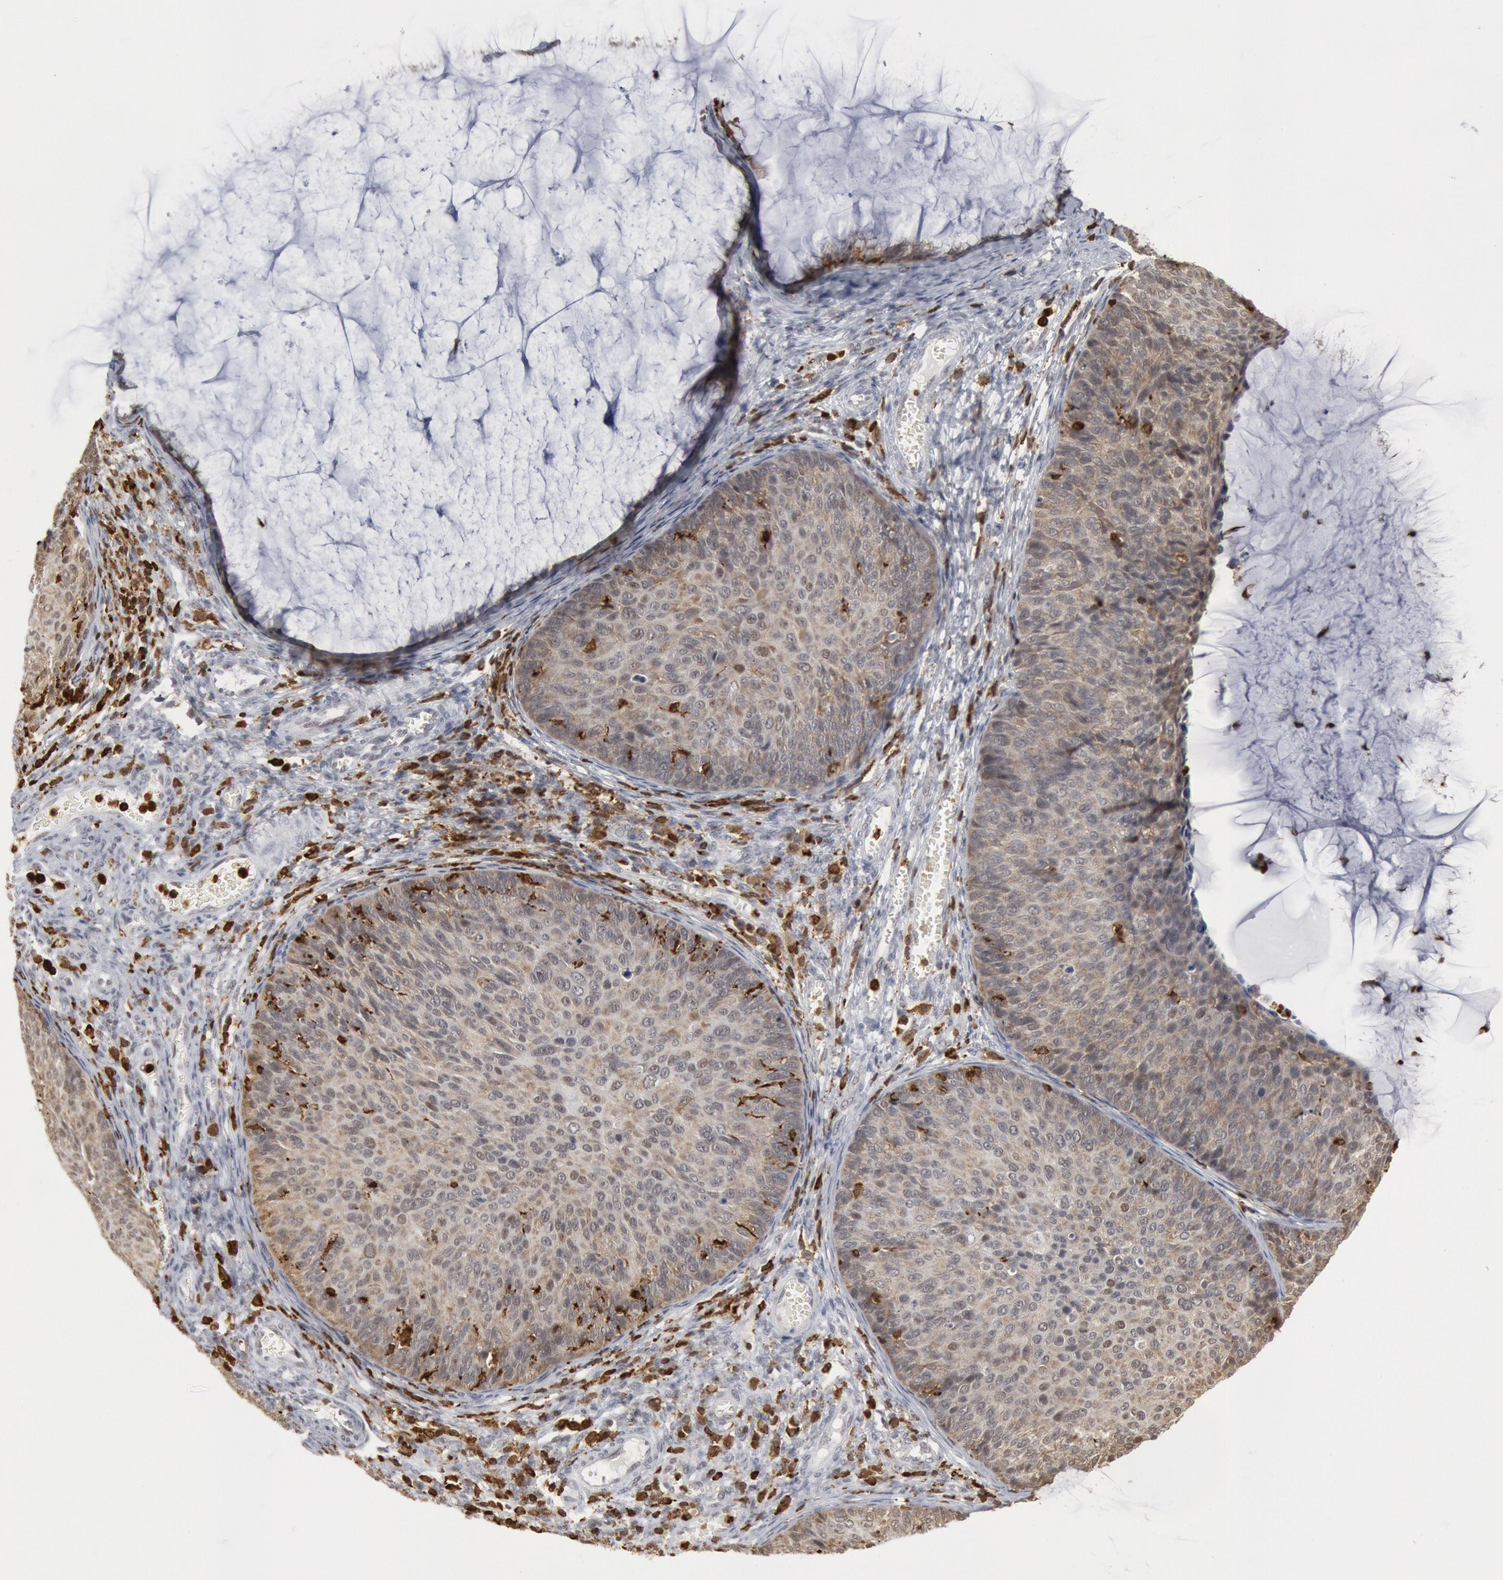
{"staining": {"intensity": "weak", "quantity": ">75%", "location": "cytoplasmic/membranous"}, "tissue": "cervical cancer", "cell_type": "Tumor cells", "image_type": "cancer", "snomed": [{"axis": "morphology", "description": "Squamous cell carcinoma, NOS"}, {"axis": "topography", "description": "Cervix"}], "caption": "Immunohistochemistry of human cervical squamous cell carcinoma demonstrates low levels of weak cytoplasmic/membranous positivity in approximately >75% of tumor cells. (brown staining indicates protein expression, while blue staining denotes nuclei).", "gene": "PTPN6", "patient": {"sex": "female", "age": 36}}